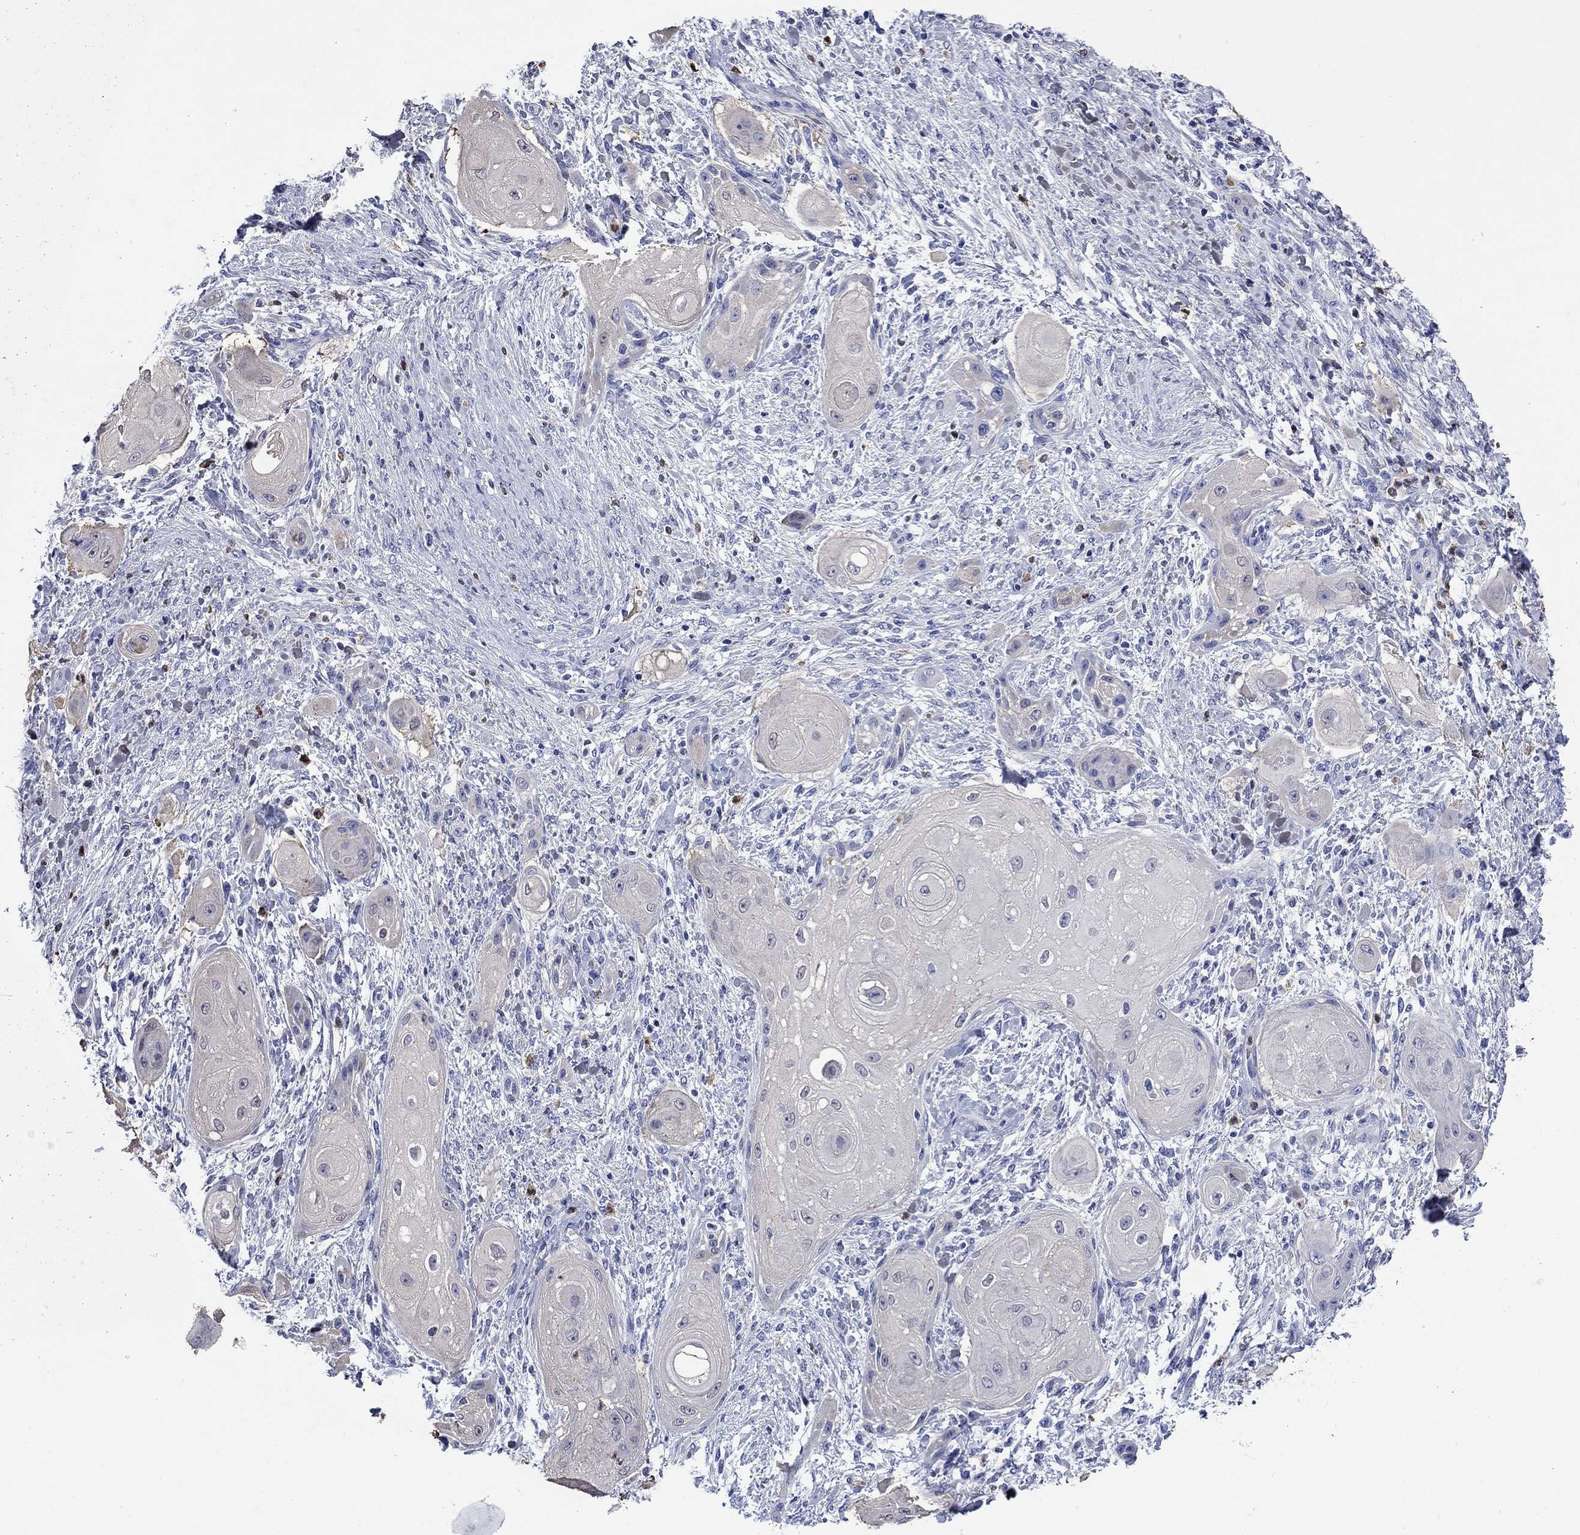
{"staining": {"intensity": "negative", "quantity": "none", "location": "none"}, "tissue": "skin cancer", "cell_type": "Tumor cells", "image_type": "cancer", "snomed": [{"axis": "morphology", "description": "Squamous cell carcinoma, NOS"}, {"axis": "topography", "description": "Skin"}], "caption": "This histopathology image is of skin squamous cell carcinoma stained with IHC to label a protein in brown with the nuclei are counter-stained blue. There is no staining in tumor cells.", "gene": "TFR2", "patient": {"sex": "male", "age": 62}}